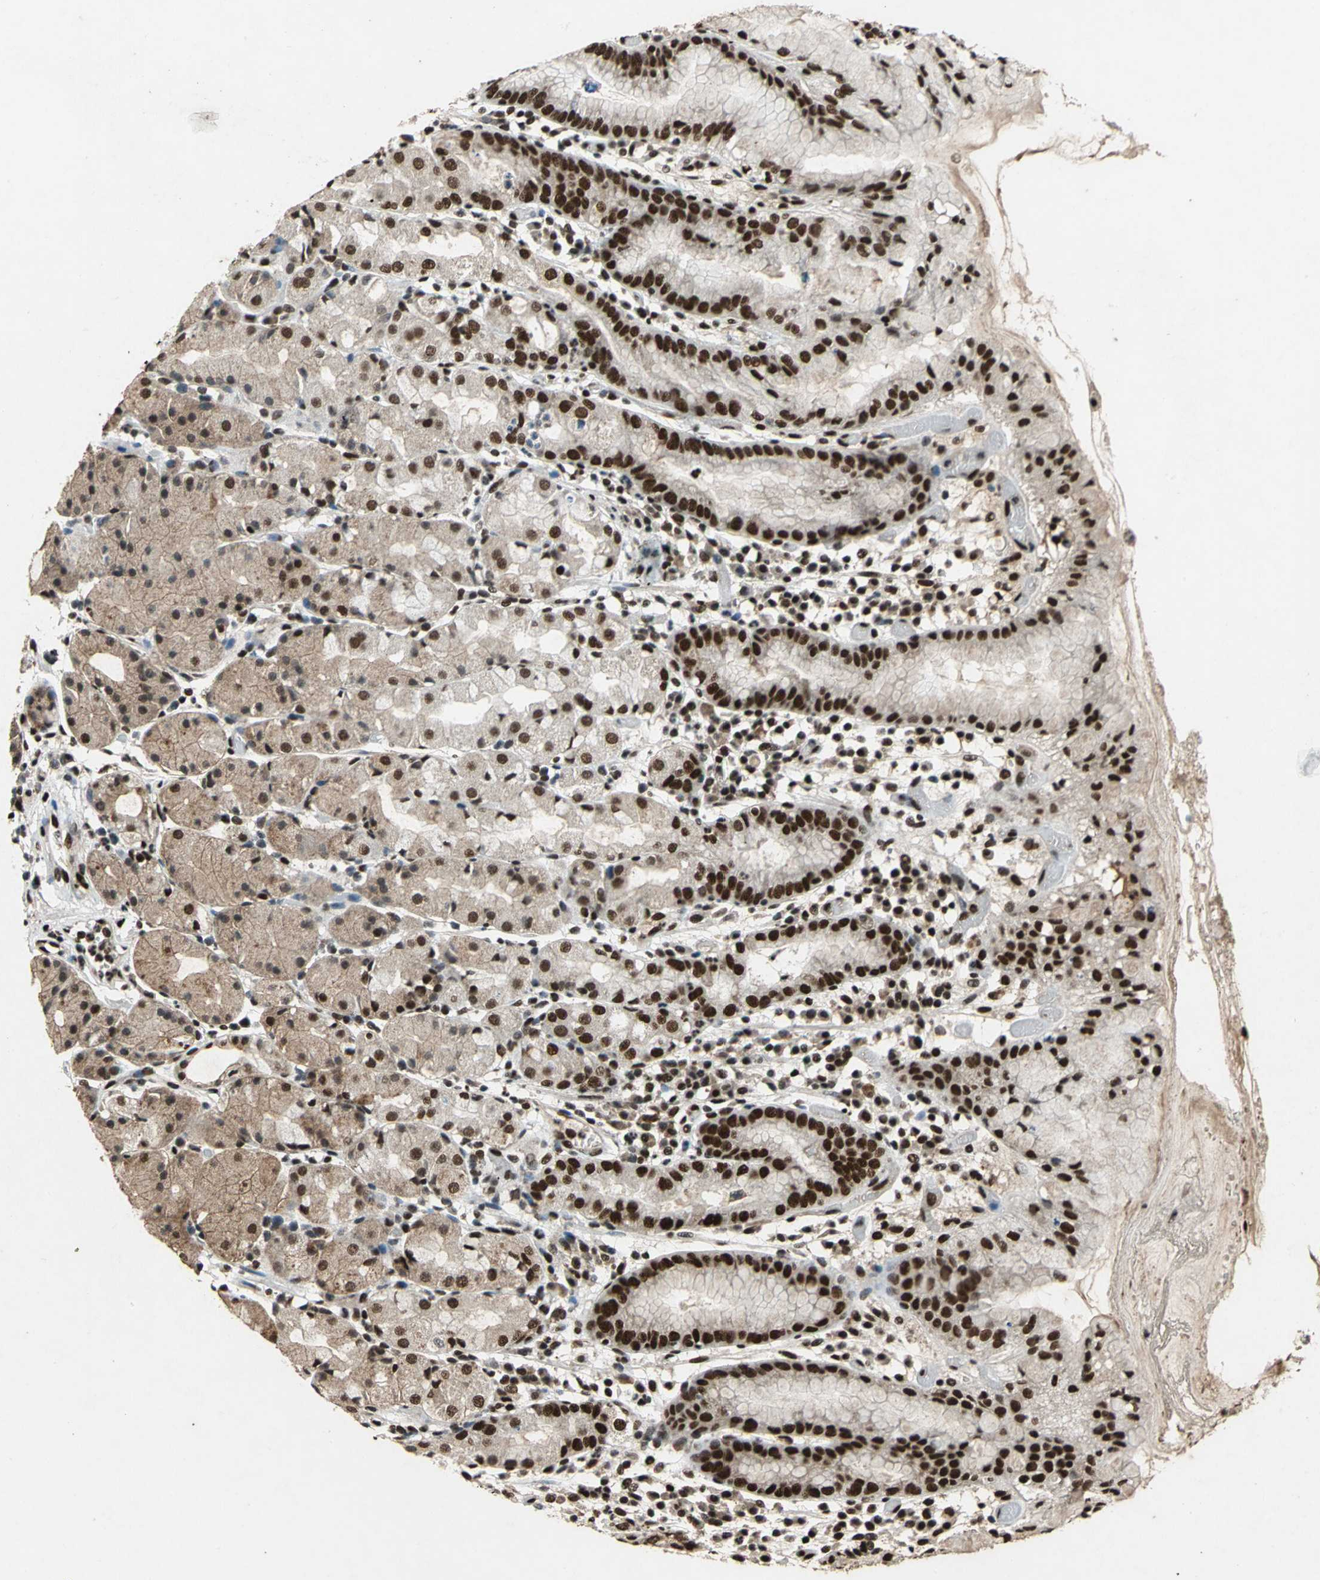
{"staining": {"intensity": "strong", "quantity": ">75%", "location": "cytoplasmic/membranous,nuclear"}, "tissue": "stomach", "cell_type": "Glandular cells", "image_type": "normal", "snomed": [{"axis": "morphology", "description": "Normal tissue, NOS"}, {"axis": "topography", "description": "Stomach"}, {"axis": "topography", "description": "Stomach, lower"}], "caption": "A photomicrograph of stomach stained for a protein demonstrates strong cytoplasmic/membranous,nuclear brown staining in glandular cells. The staining is performed using DAB brown chromogen to label protein expression. The nuclei are counter-stained blue using hematoxylin.", "gene": "MTA2", "patient": {"sex": "female", "age": 75}}